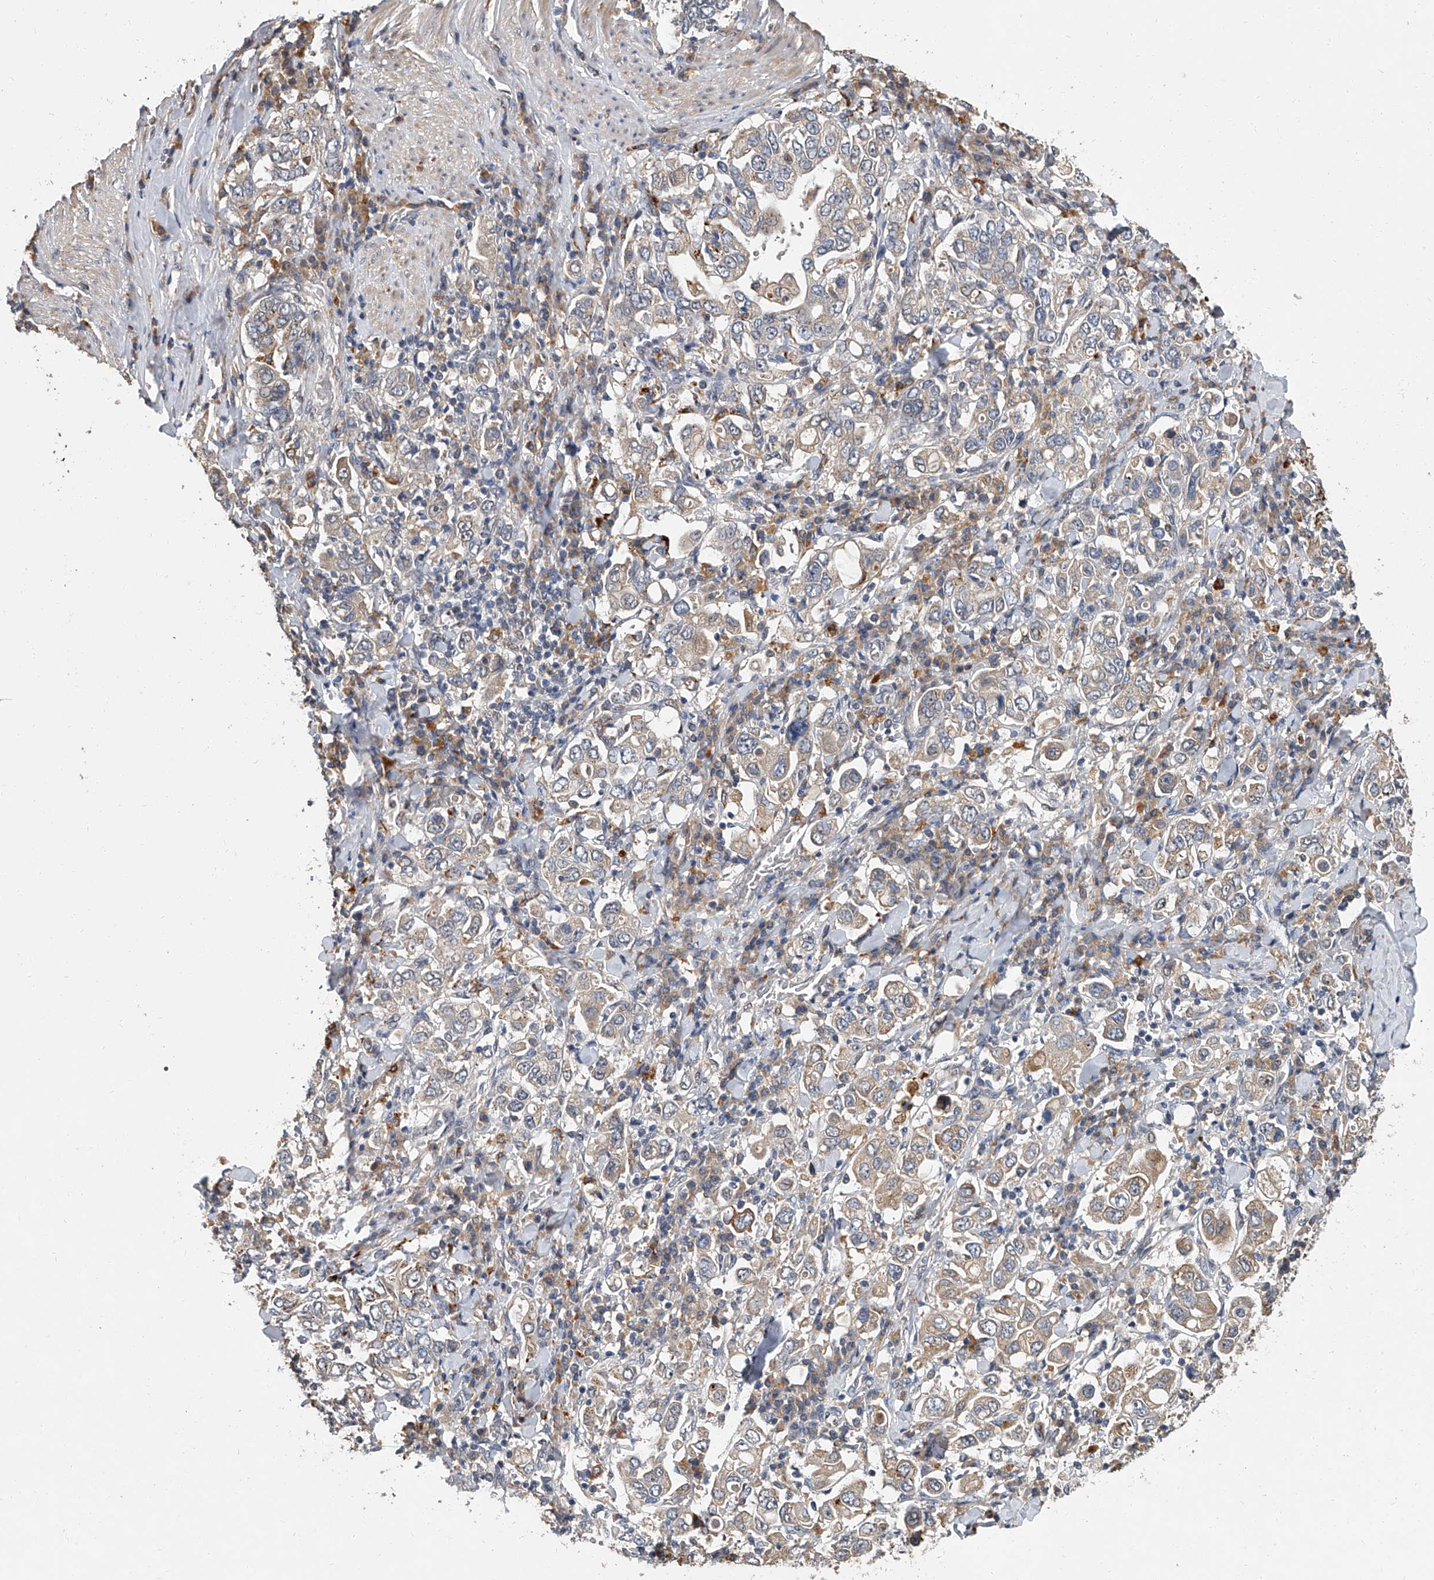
{"staining": {"intensity": "weak", "quantity": "25%-75%", "location": "cytoplasmic/membranous"}, "tissue": "stomach cancer", "cell_type": "Tumor cells", "image_type": "cancer", "snomed": [{"axis": "morphology", "description": "Adenocarcinoma, NOS"}, {"axis": "topography", "description": "Stomach, upper"}], "caption": "Immunohistochemistry of stomach cancer (adenocarcinoma) exhibits low levels of weak cytoplasmic/membranous positivity in about 25%-75% of tumor cells. Using DAB (3,3'-diaminobenzidine) (brown) and hematoxylin (blue) stains, captured at high magnification using brightfield microscopy.", "gene": "JAG2", "patient": {"sex": "male", "age": 62}}